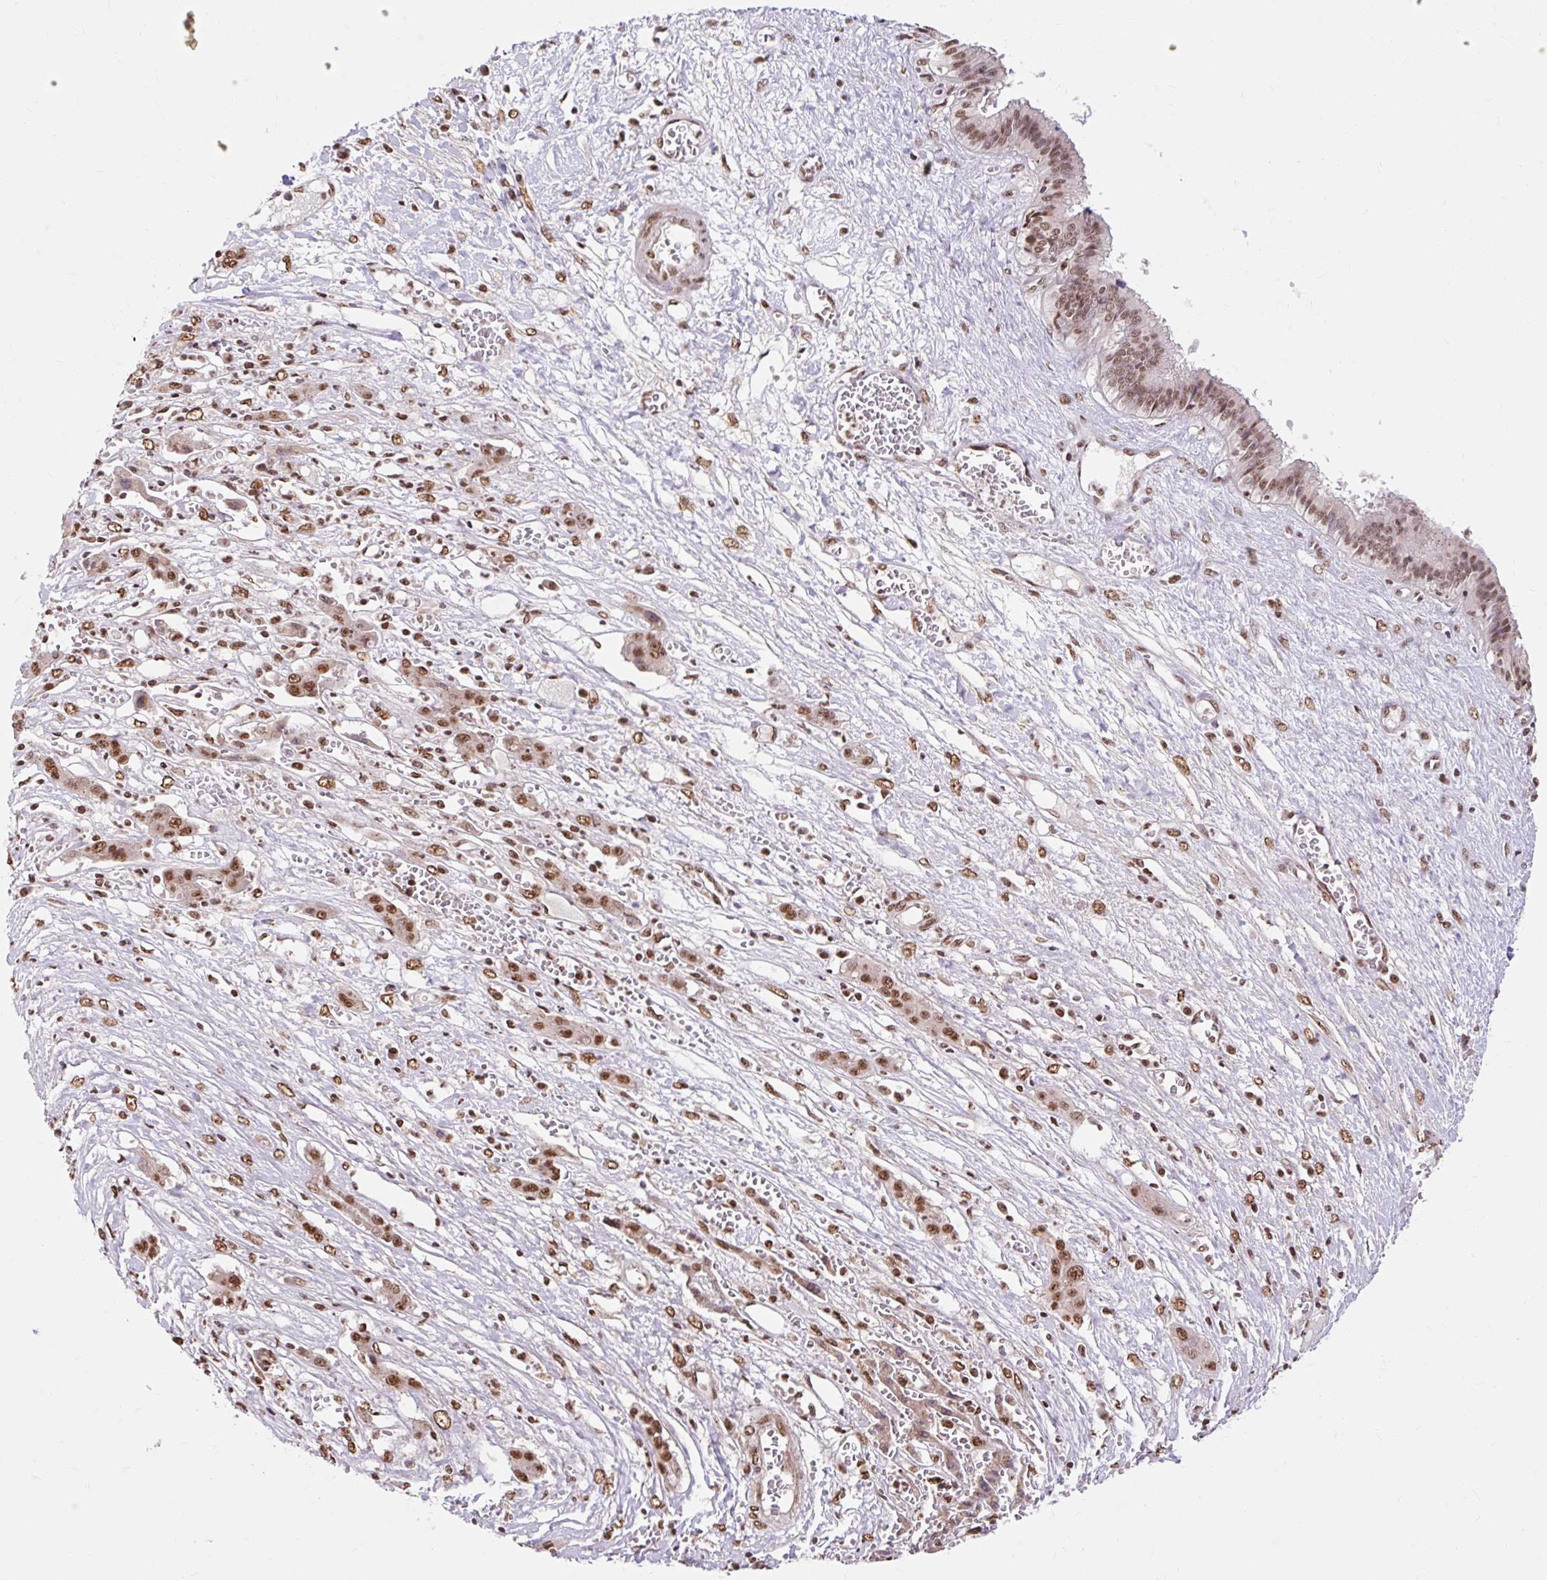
{"staining": {"intensity": "moderate", "quantity": ">75%", "location": "nuclear"}, "tissue": "liver cancer", "cell_type": "Tumor cells", "image_type": "cancer", "snomed": [{"axis": "morphology", "description": "Cholangiocarcinoma"}, {"axis": "topography", "description": "Liver"}], "caption": "Brown immunohistochemical staining in human cholangiocarcinoma (liver) demonstrates moderate nuclear expression in approximately >75% of tumor cells.", "gene": "BICRA", "patient": {"sex": "male", "age": 67}}